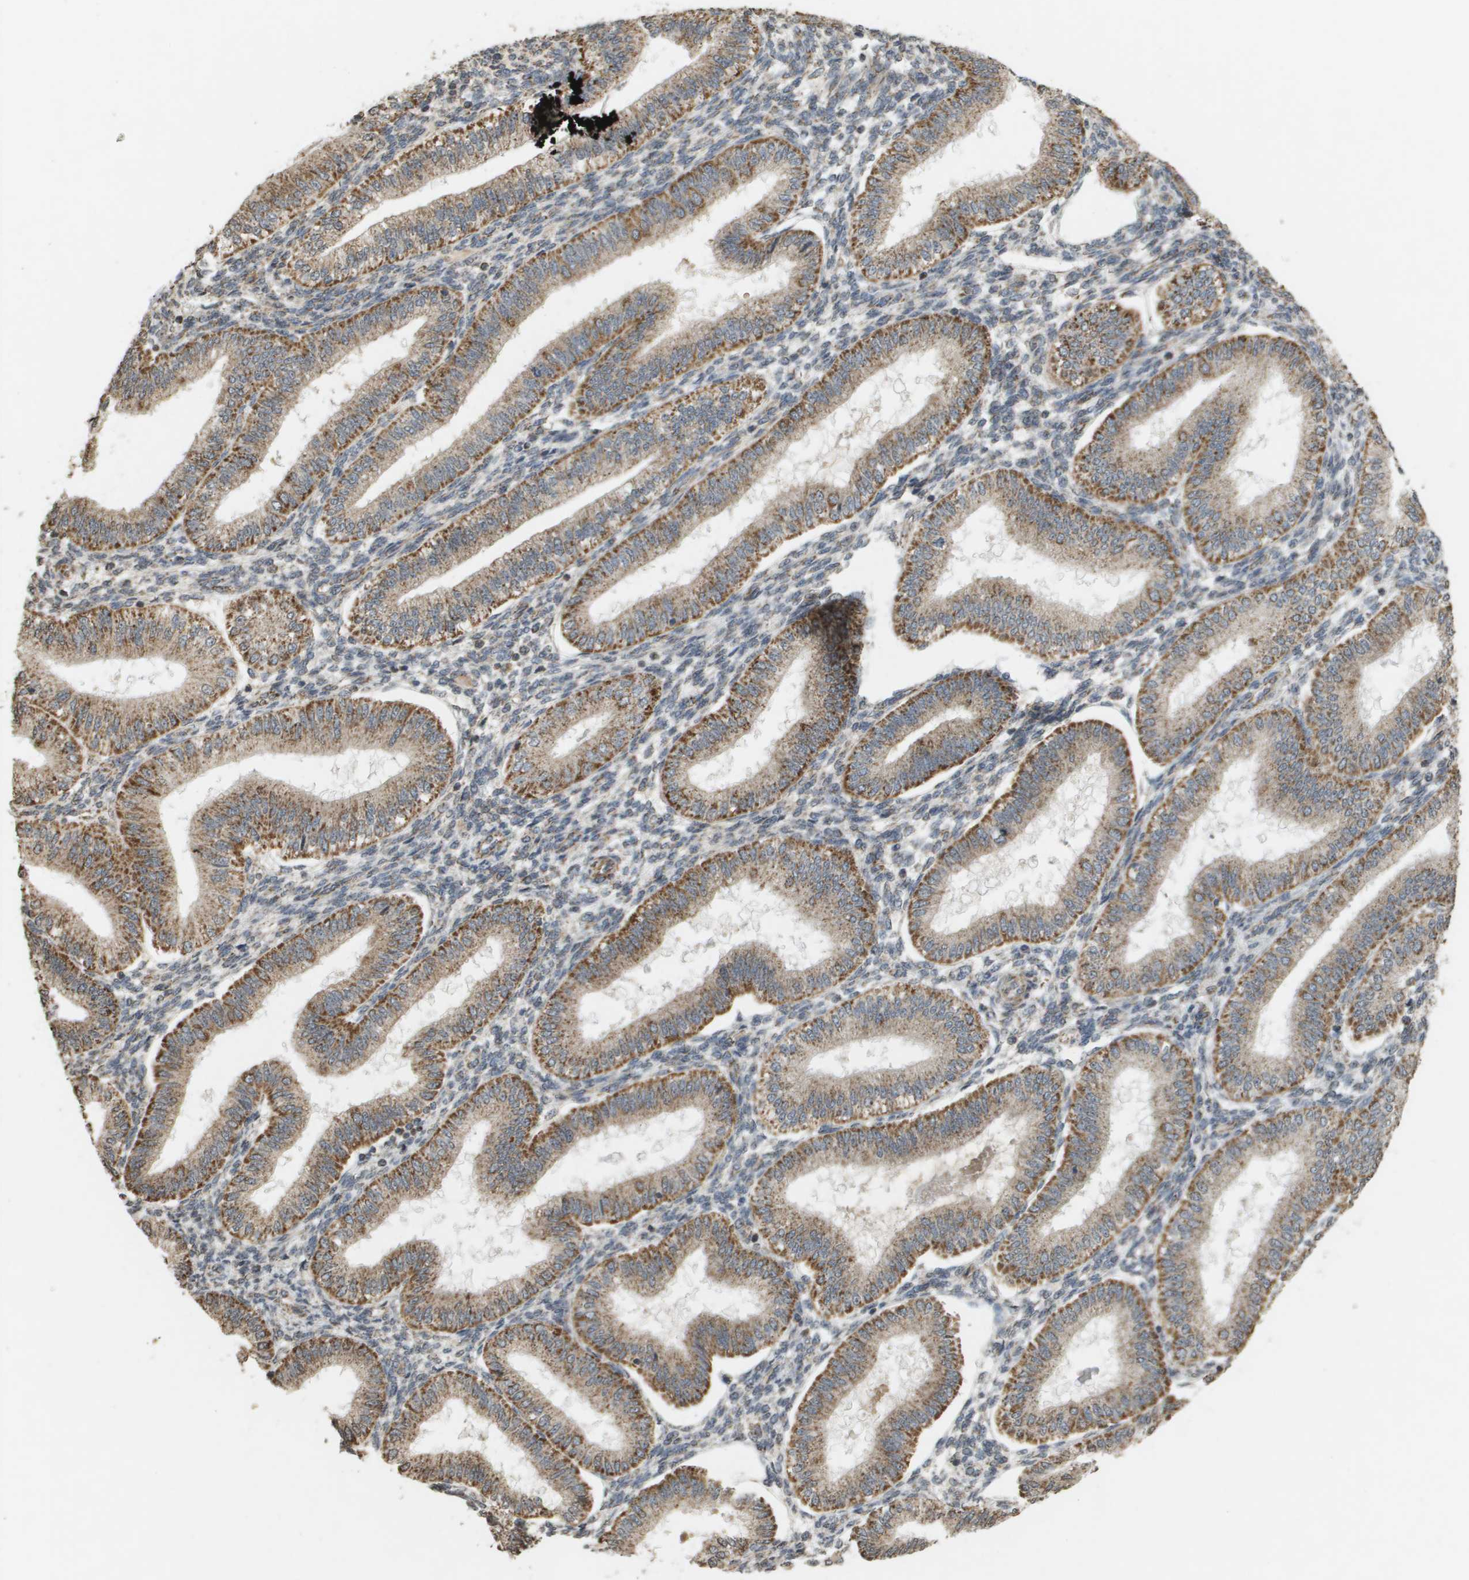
{"staining": {"intensity": "weak", "quantity": "<25%", "location": "cytoplasmic/membranous"}, "tissue": "endometrium", "cell_type": "Cells in endometrial stroma", "image_type": "normal", "snomed": [{"axis": "morphology", "description": "Normal tissue, NOS"}, {"axis": "topography", "description": "Endometrium"}], "caption": "DAB immunohistochemical staining of benign endometrium displays no significant expression in cells in endometrial stroma. (DAB (3,3'-diaminobenzidine) IHC, high magnification).", "gene": "RAB21", "patient": {"sex": "female", "age": 39}}